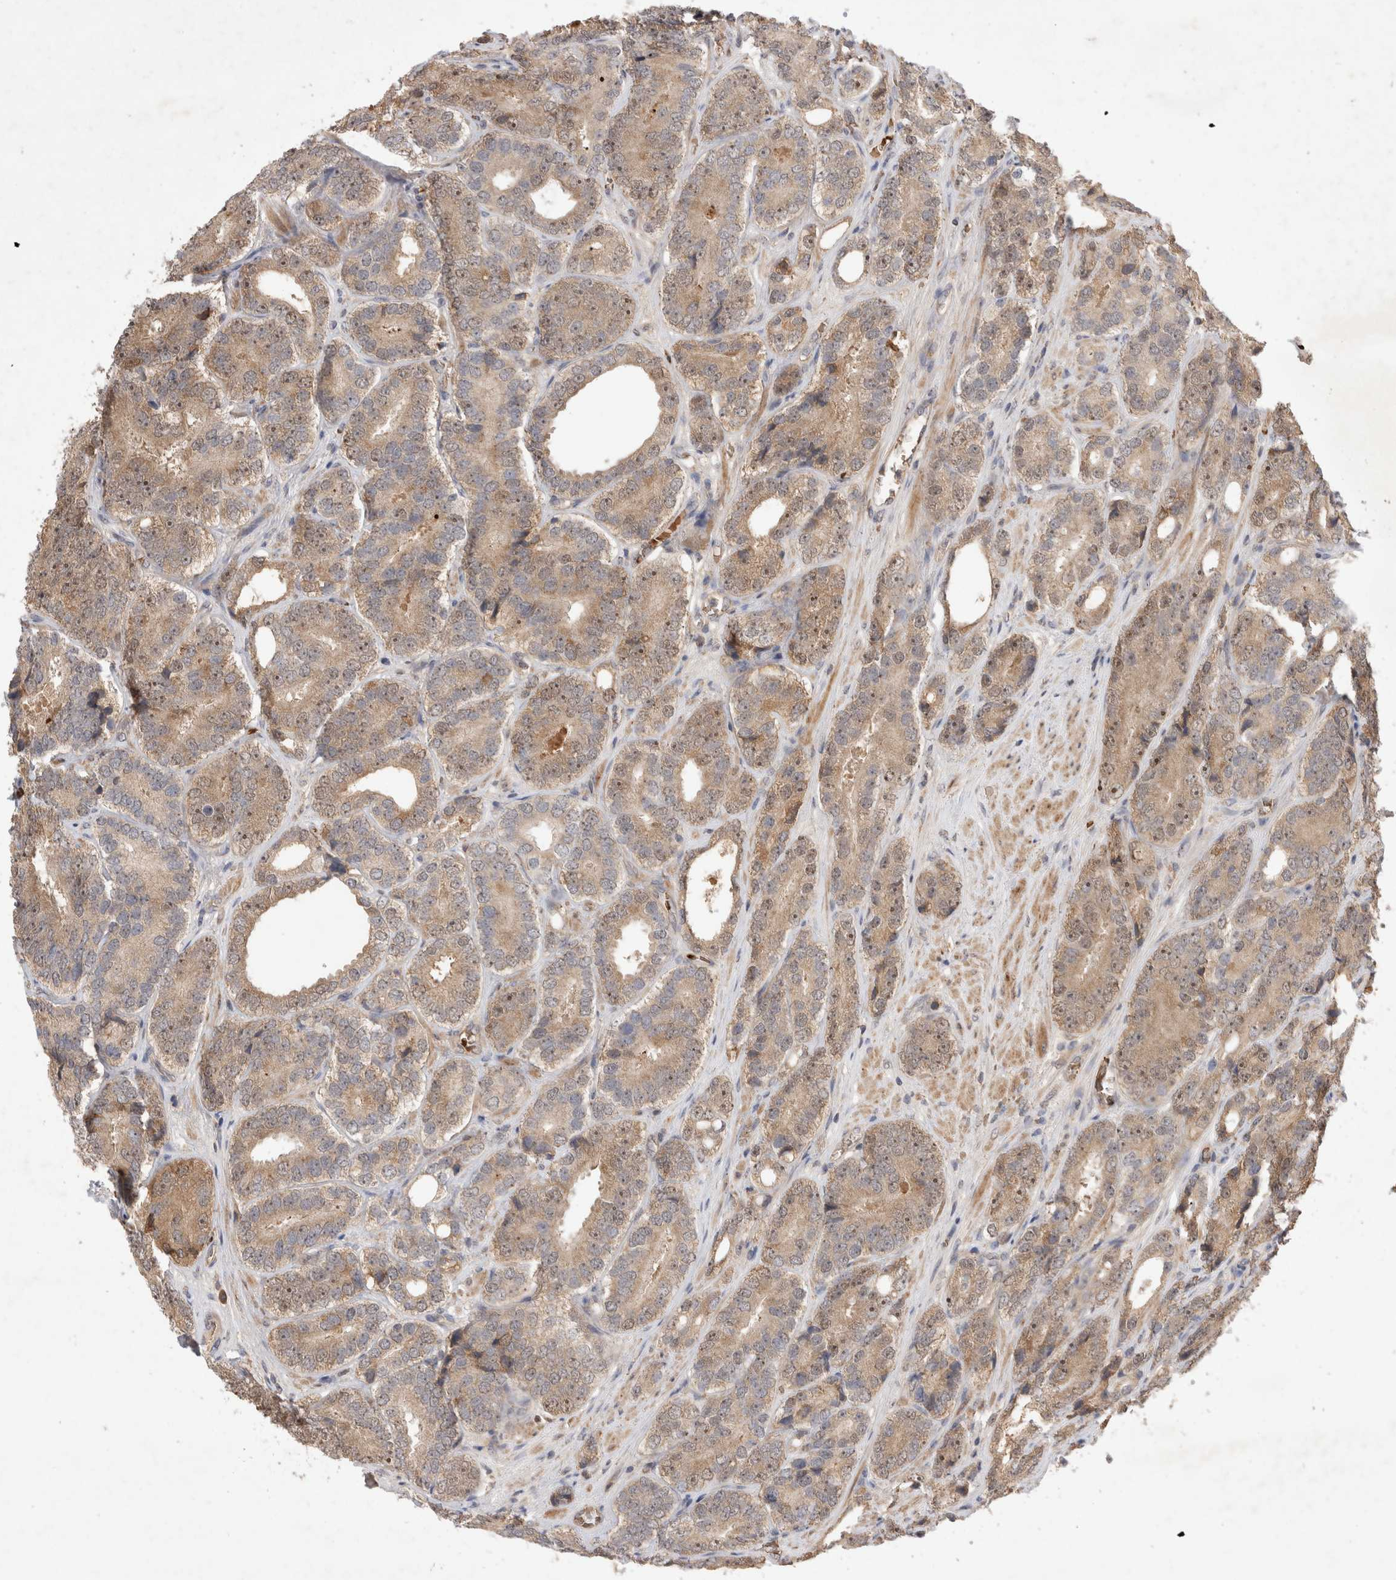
{"staining": {"intensity": "moderate", "quantity": ">75%", "location": "cytoplasmic/membranous,nuclear"}, "tissue": "prostate cancer", "cell_type": "Tumor cells", "image_type": "cancer", "snomed": [{"axis": "morphology", "description": "Adenocarcinoma, High grade"}, {"axis": "topography", "description": "Prostate"}], "caption": "A high-resolution histopathology image shows immunohistochemistry staining of prostate cancer (adenocarcinoma (high-grade)), which displays moderate cytoplasmic/membranous and nuclear expression in approximately >75% of tumor cells.", "gene": "FAM221A", "patient": {"sex": "male", "age": 56}}